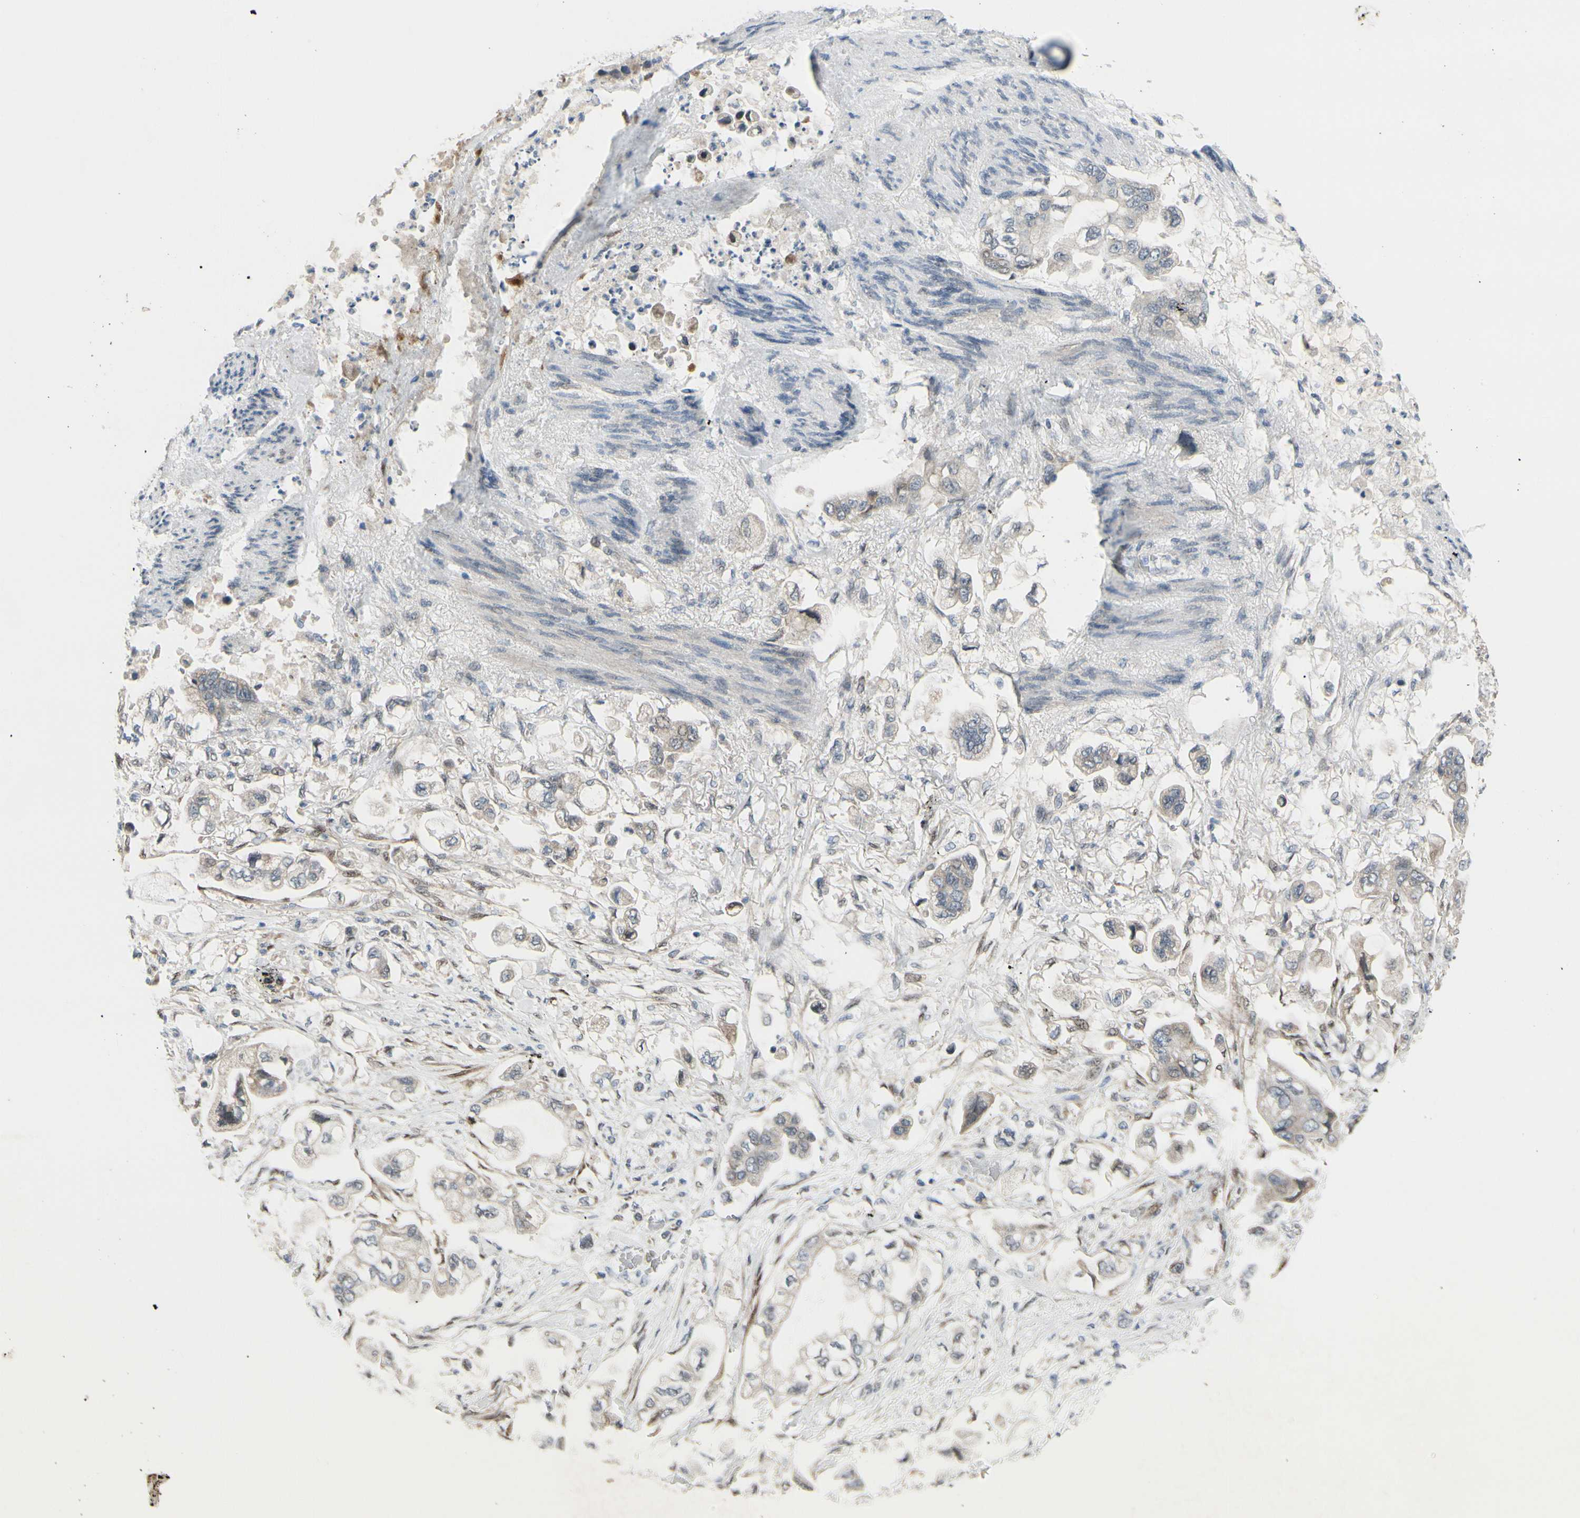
{"staining": {"intensity": "negative", "quantity": "none", "location": "none"}, "tissue": "stomach cancer", "cell_type": "Tumor cells", "image_type": "cancer", "snomed": [{"axis": "morphology", "description": "Adenocarcinoma, NOS"}, {"axis": "topography", "description": "Stomach"}], "caption": "A photomicrograph of human stomach cancer (adenocarcinoma) is negative for staining in tumor cells.", "gene": "FHL2", "patient": {"sex": "male", "age": 62}}